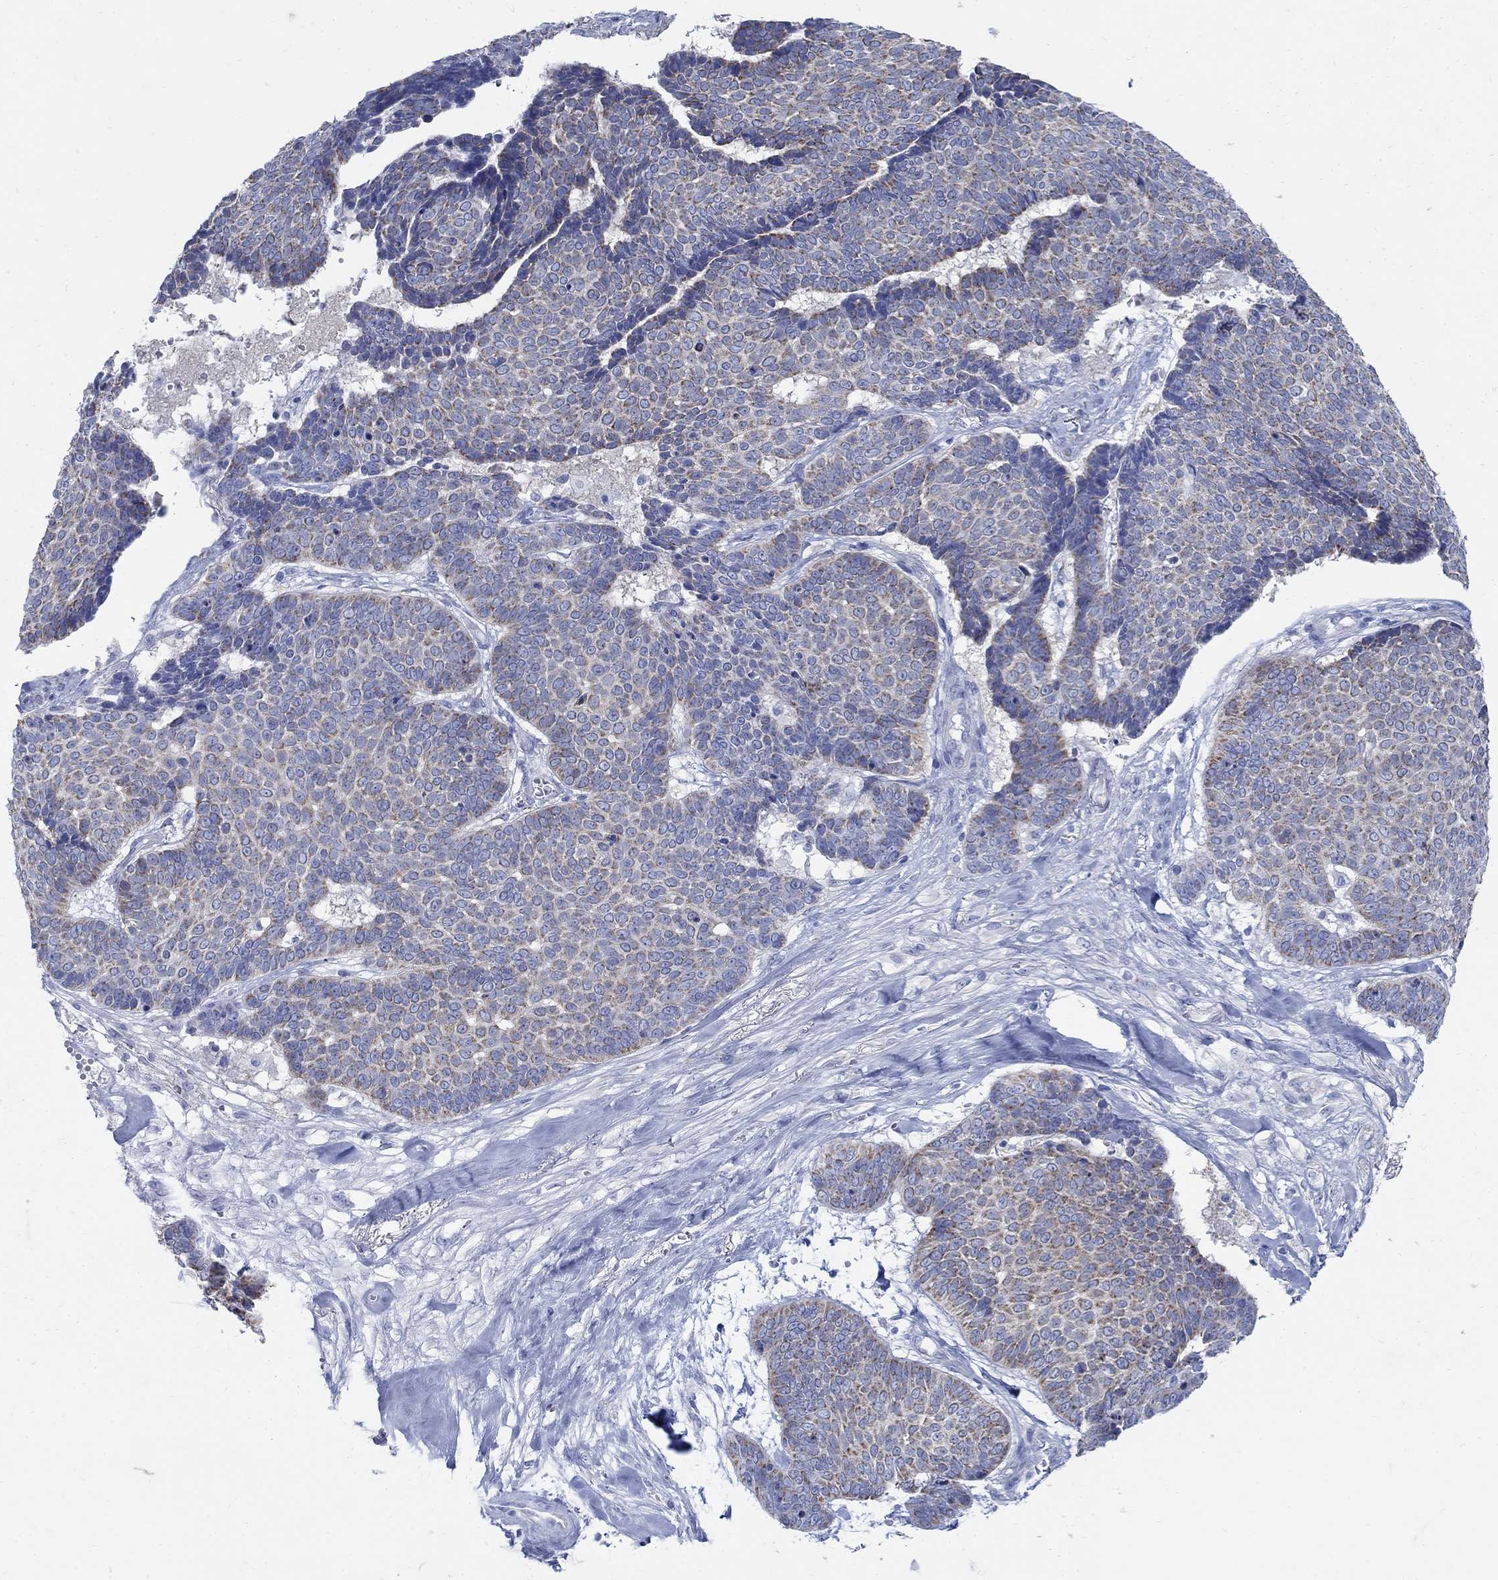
{"staining": {"intensity": "moderate", "quantity": "<25%", "location": "cytoplasmic/membranous"}, "tissue": "skin cancer", "cell_type": "Tumor cells", "image_type": "cancer", "snomed": [{"axis": "morphology", "description": "Basal cell carcinoma"}, {"axis": "topography", "description": "Skin"}], "caption": "Protein expression by IHC demonstrates moderate cytoplasmic/membranous expression in about <25% of tumor cells in skin basal cell carcinoma.", "gene": "ZDHHC14", "patient": {"sex": "male", "age": 86}}